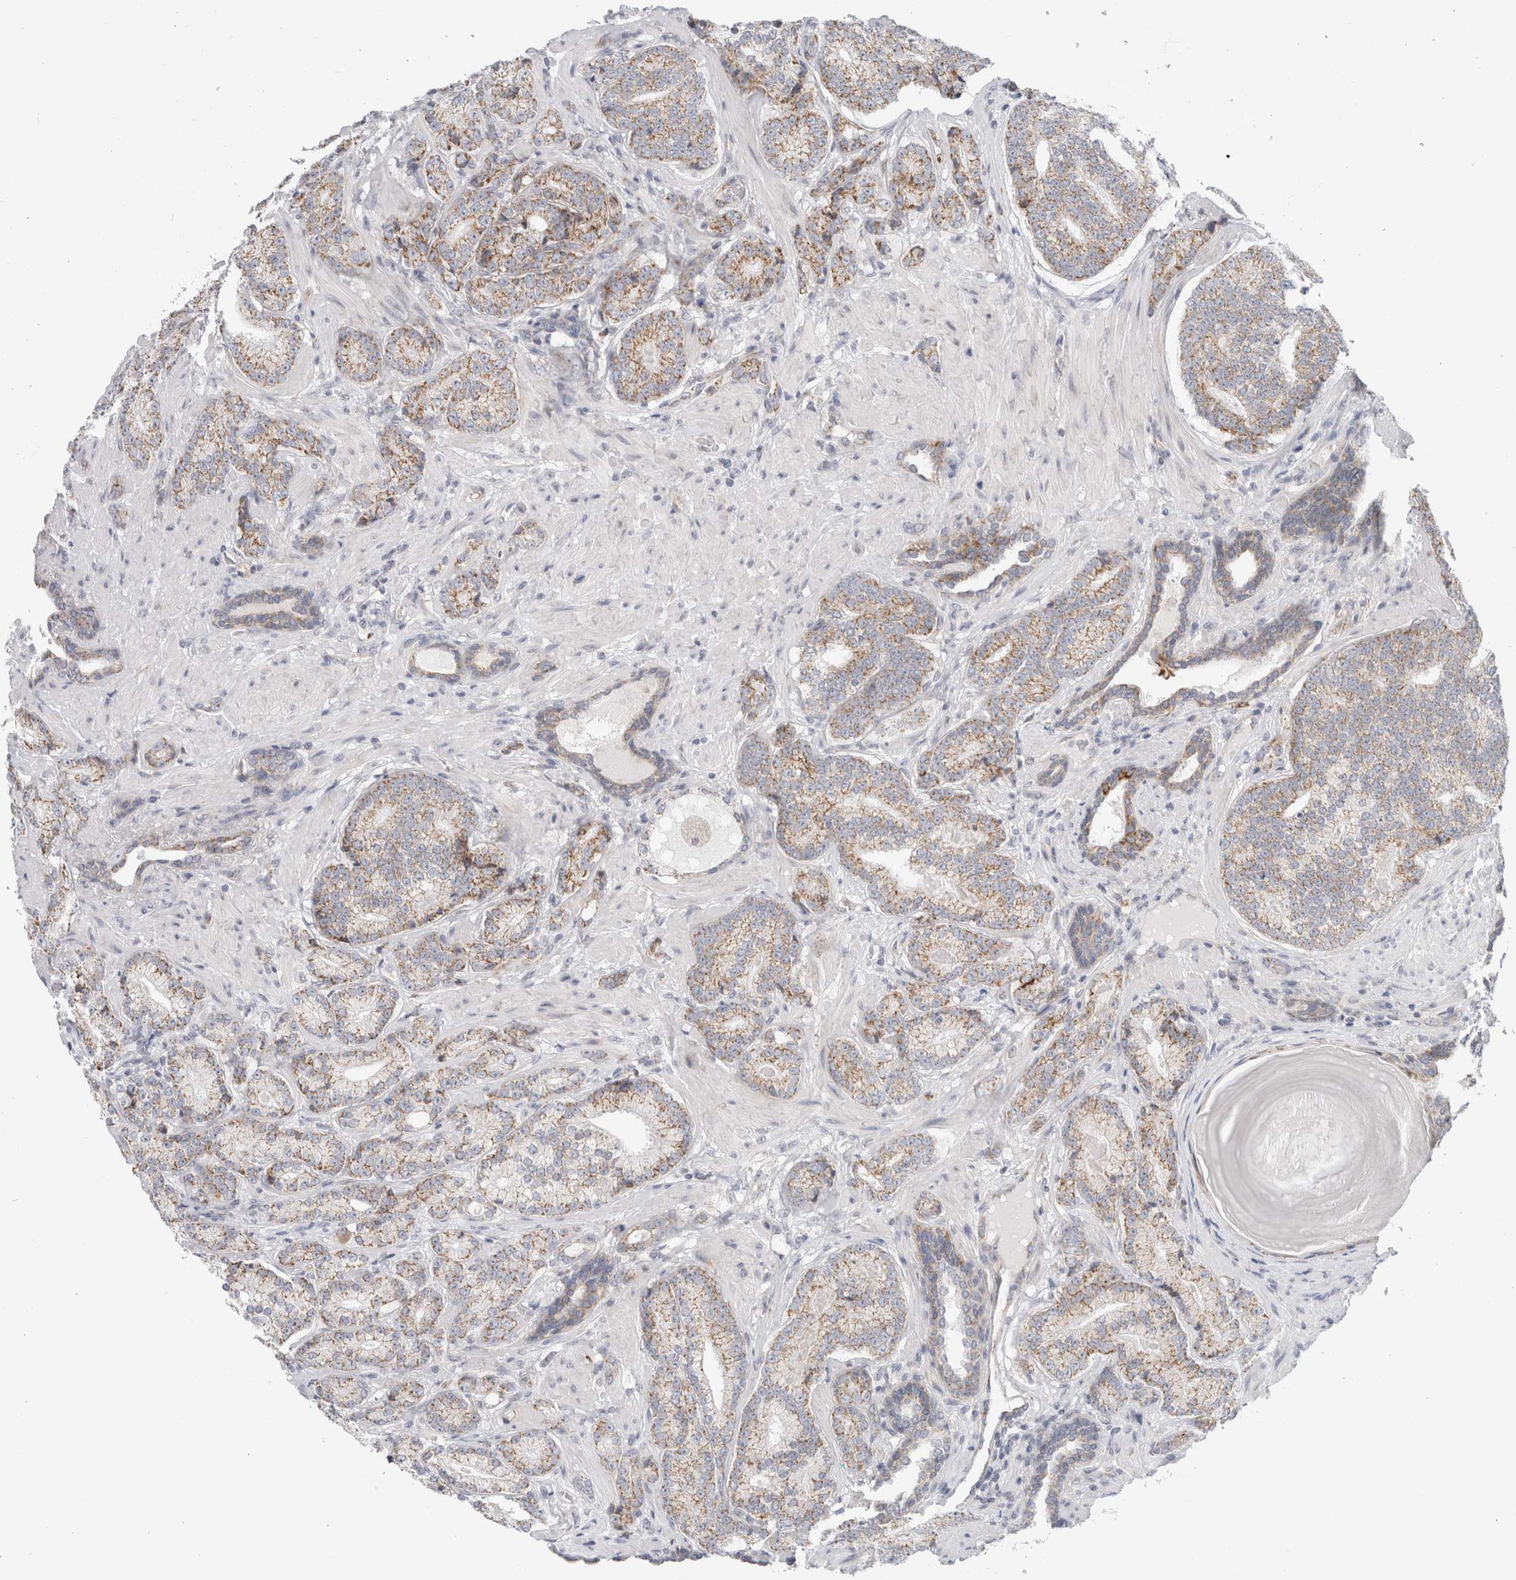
{"staining": {"intensity": "moderate", "quantity": ">75%", "location": "cytoplasmic/membranous"}, "tissue": "prostate cancer", "cell_type": "Tumor cells", "image_type": "cancer", "snomed": [{"axis": "morphology", "description": "Adenocarcinoma, High grade"}, {"axis": "topography", "description": "Prostate"}], "caption": "Approximately >75% of tumor cells in prostate cancer reveal moderate cytoplasmic/membranous protein staining as visualized by brown immunohistochemical staining.", "gene": "FAHD1", "patient": {"sex": "male", "age": 61}}